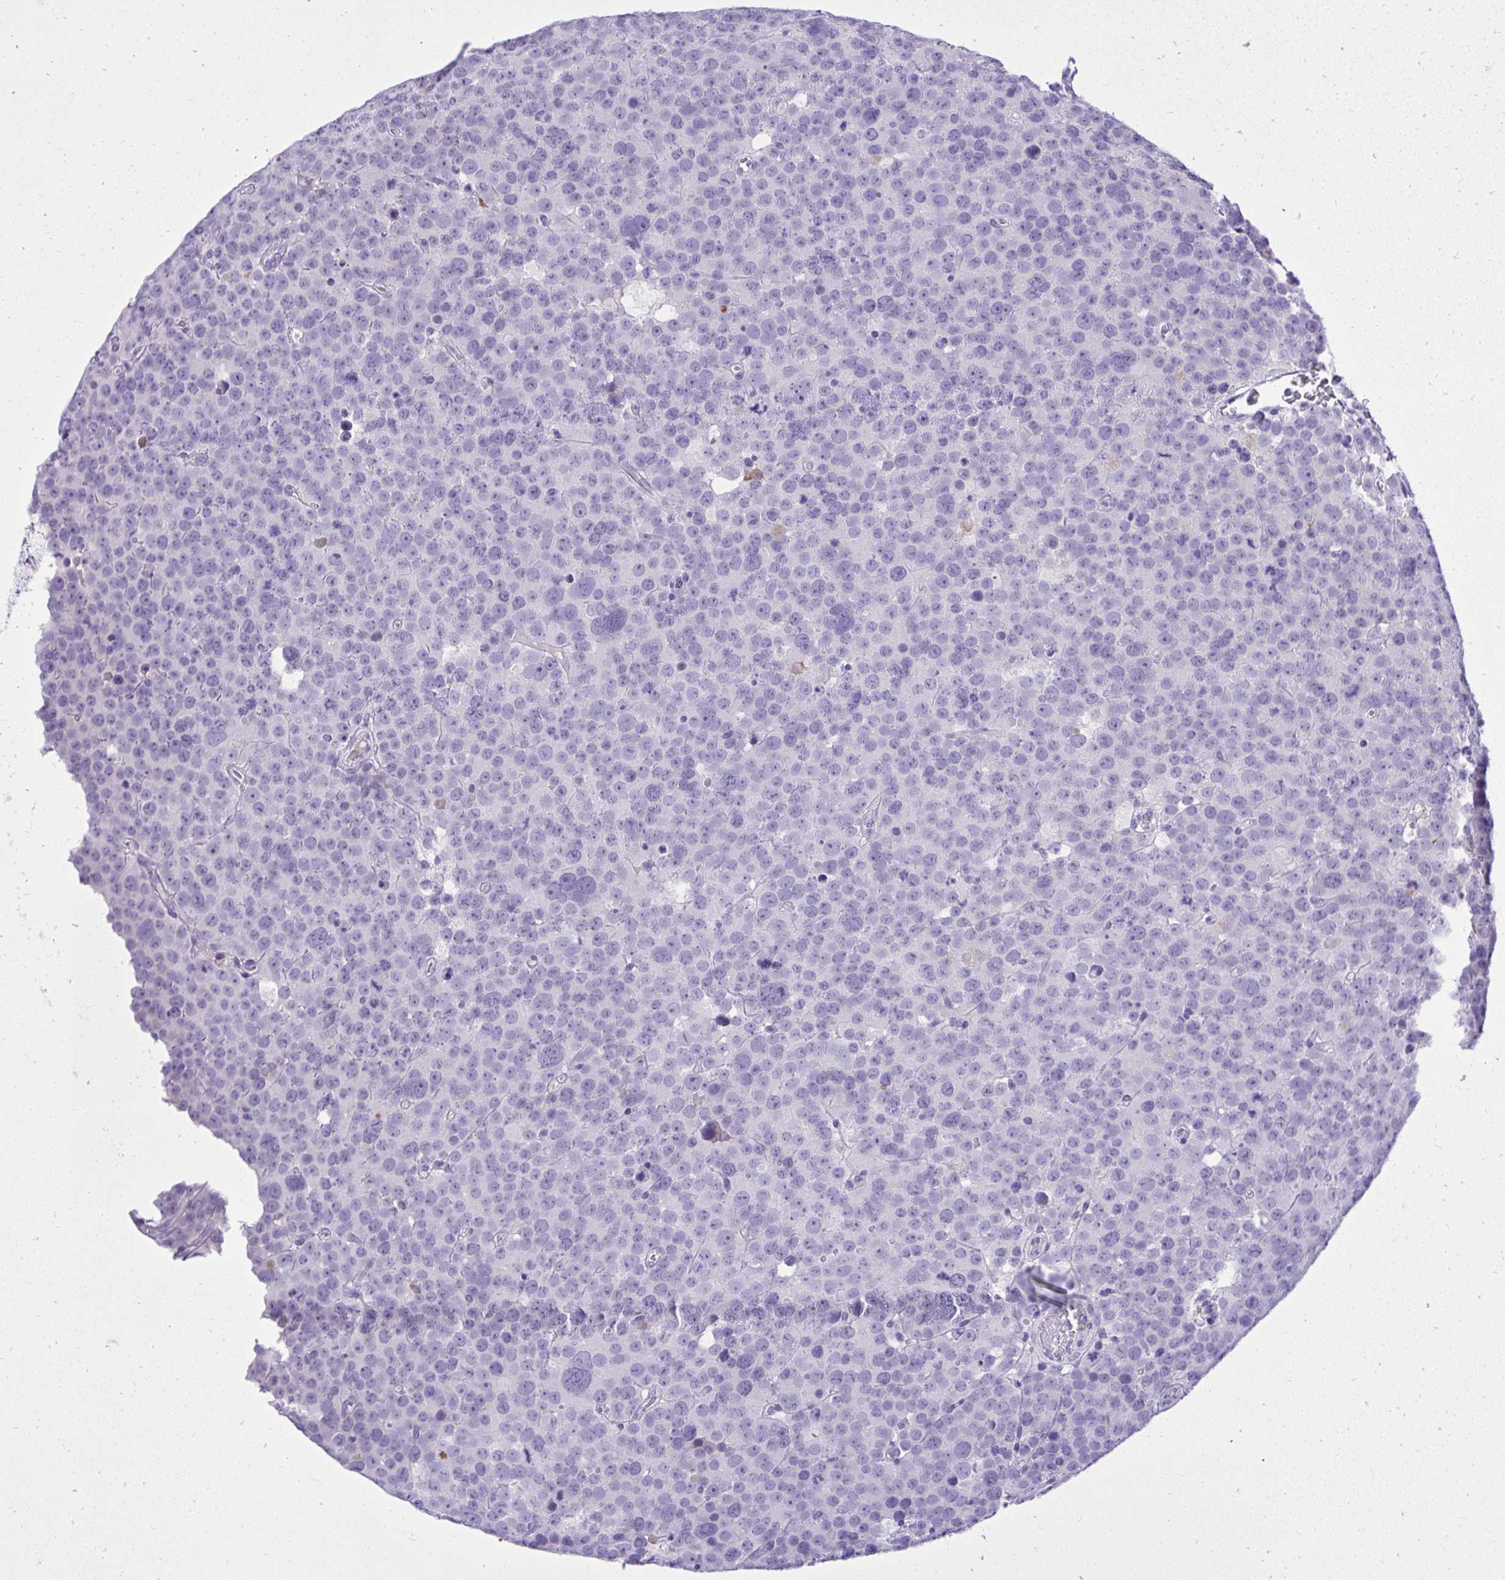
{"staining": {"intensity": "negative", "quantity": "none", "location": "none"}, "tissue": "testis cancer", "cell_type": "Tumor cells", "image_type": "cancer", "snomed": [{"axis": "morphology", "description": "Seminoma, NOS"}, {"axis": "topography", "description": "Testis"}], "caption": "Image shows no protein staining in tumor cells of testis cancer tissue.", "gene": "ST6GALNAC3", "patient": {"sex": "male", "age": 71}}